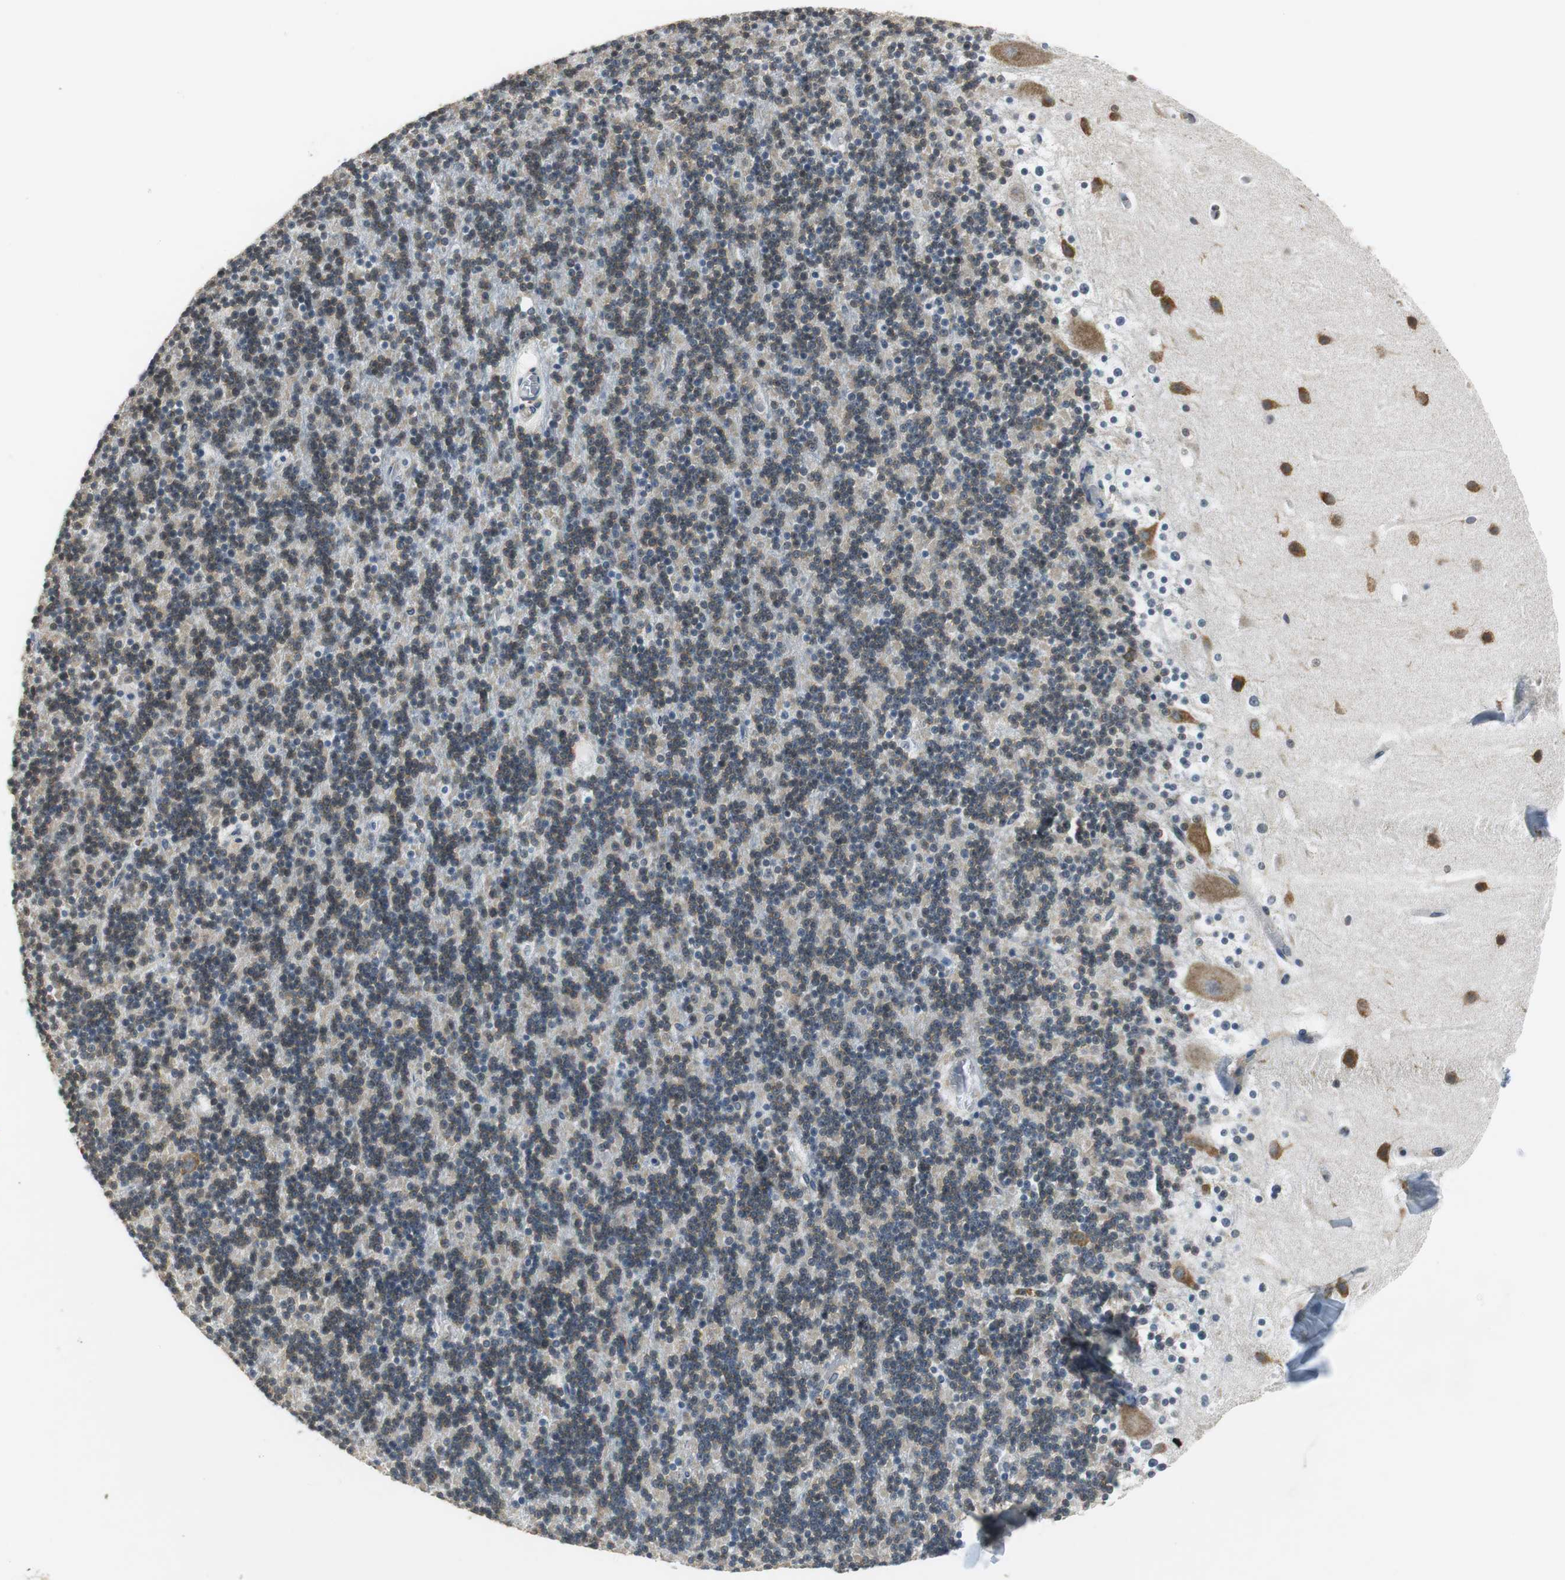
{"staining": {"intensity": "moderate", "quantity": ">75%", "location": "cytoplasmic/membranous"}, "tissue": "cerebellum", "cell_type": "Cells in granular layer", "image_type": "normal", "snomed": [{"axis": "morphology", "description": "Normal tissue, NOS"}, {"axis": "topography", "description": "Cerebellum"}], "caption": "The photomicrograph exhibits a brown stain indicating the presence of a protein in the cytoplasmic/membranous of cells in granular layer in cerebellum.", "gene": "CNOT3", "patient": {"sex": "male", "age": 45}}